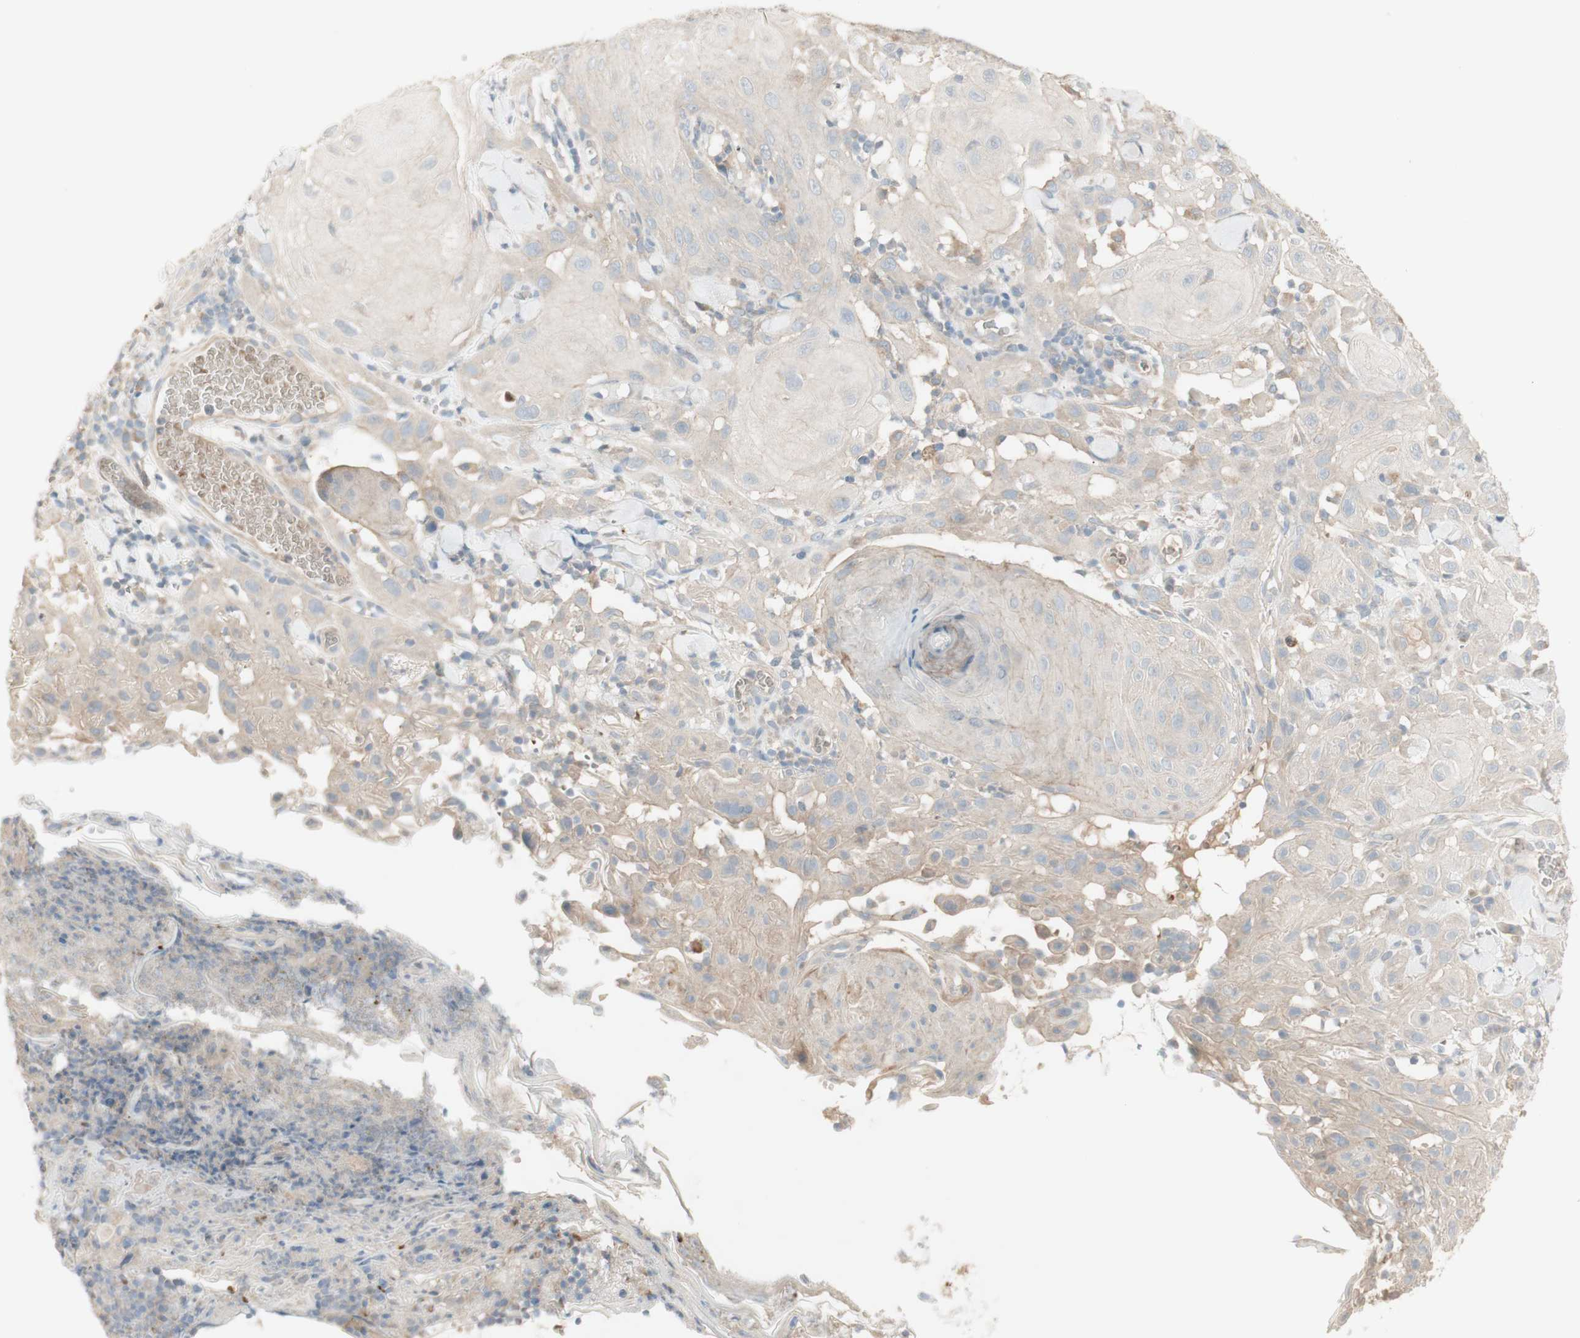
{"staining": {"intensity": "weak", "quantity": "<25%", "location": "cytoplasmic/membranous"}, "tissue": "skin cancer", "cell_type": "Tumor cells", "image_type": "cancer", "snomed": [{"axis": "morphology", "description": "Squamous cell carcinoma, NOS"}, {"axis": "topography", "description": "Skin"}], "caption": "The micrograph demonstrates no staining of tumor cells in skin cancer.", "gene": "PTGER4", "patient": {"sex": "male", "age": 24}}